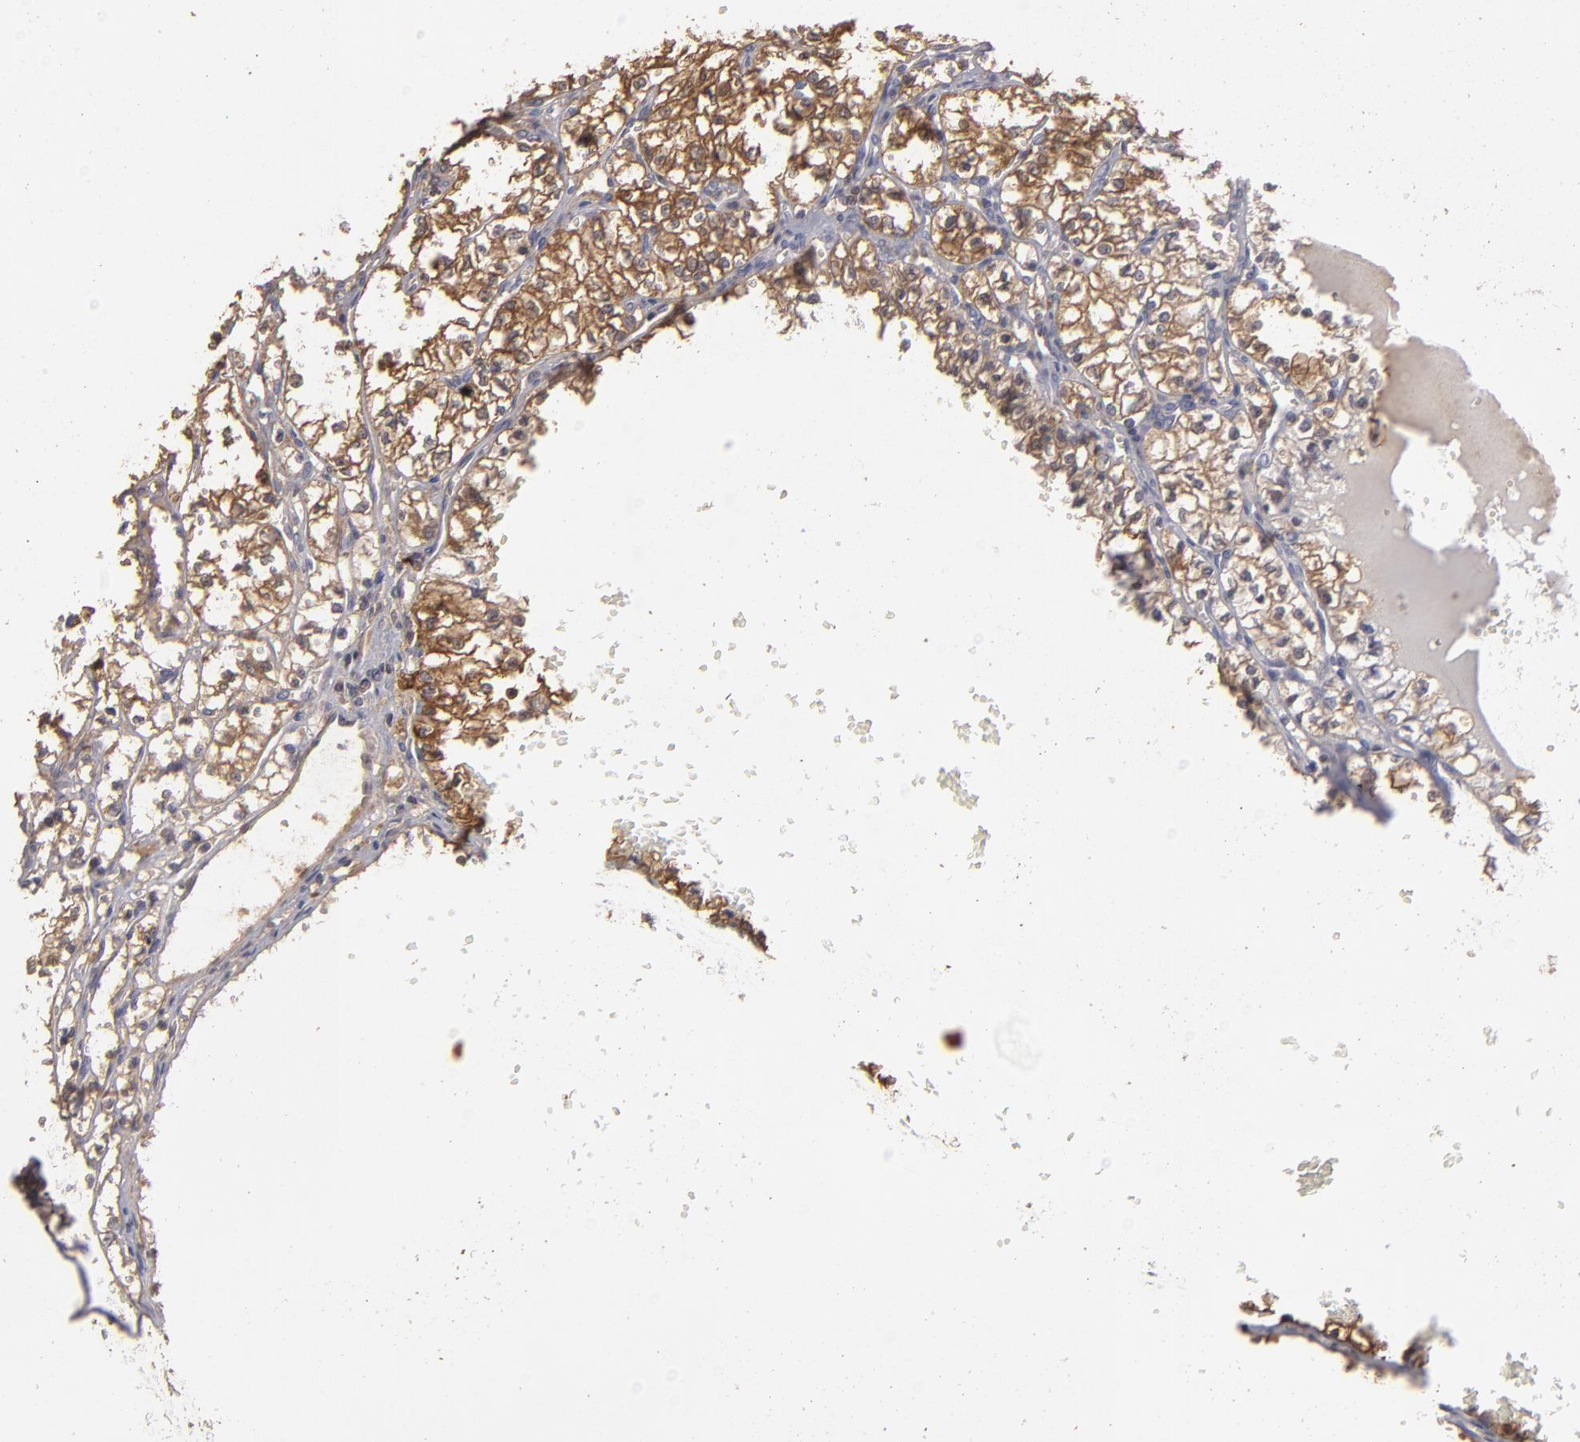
{"staining": {"intensity": "strong", "quantity": ">75%", "location": "cytoplasmic/membranous"}, "tissue": "renal cancer", "cell_type": "Tumor cells", "image_type": "cancer", "snomed": [{"axis": "morphology", "description": "Adenocarcinoma, NOS"}, {"axis": "topography", "description": "Kidney"}], "caption": "Renal cancer stained with DAB IHC shows high levels of strong cytoplasmic/membranous expression in approximately >75% of tumor cells. Using DAB (3,3'-diaminobenzidine) (brown) and hematoxylin (blue) stains, captured at high magnification using brightfield microscopy.", "gene": "SEMA3G", "patient": {"sex": "male", "age": 61}}